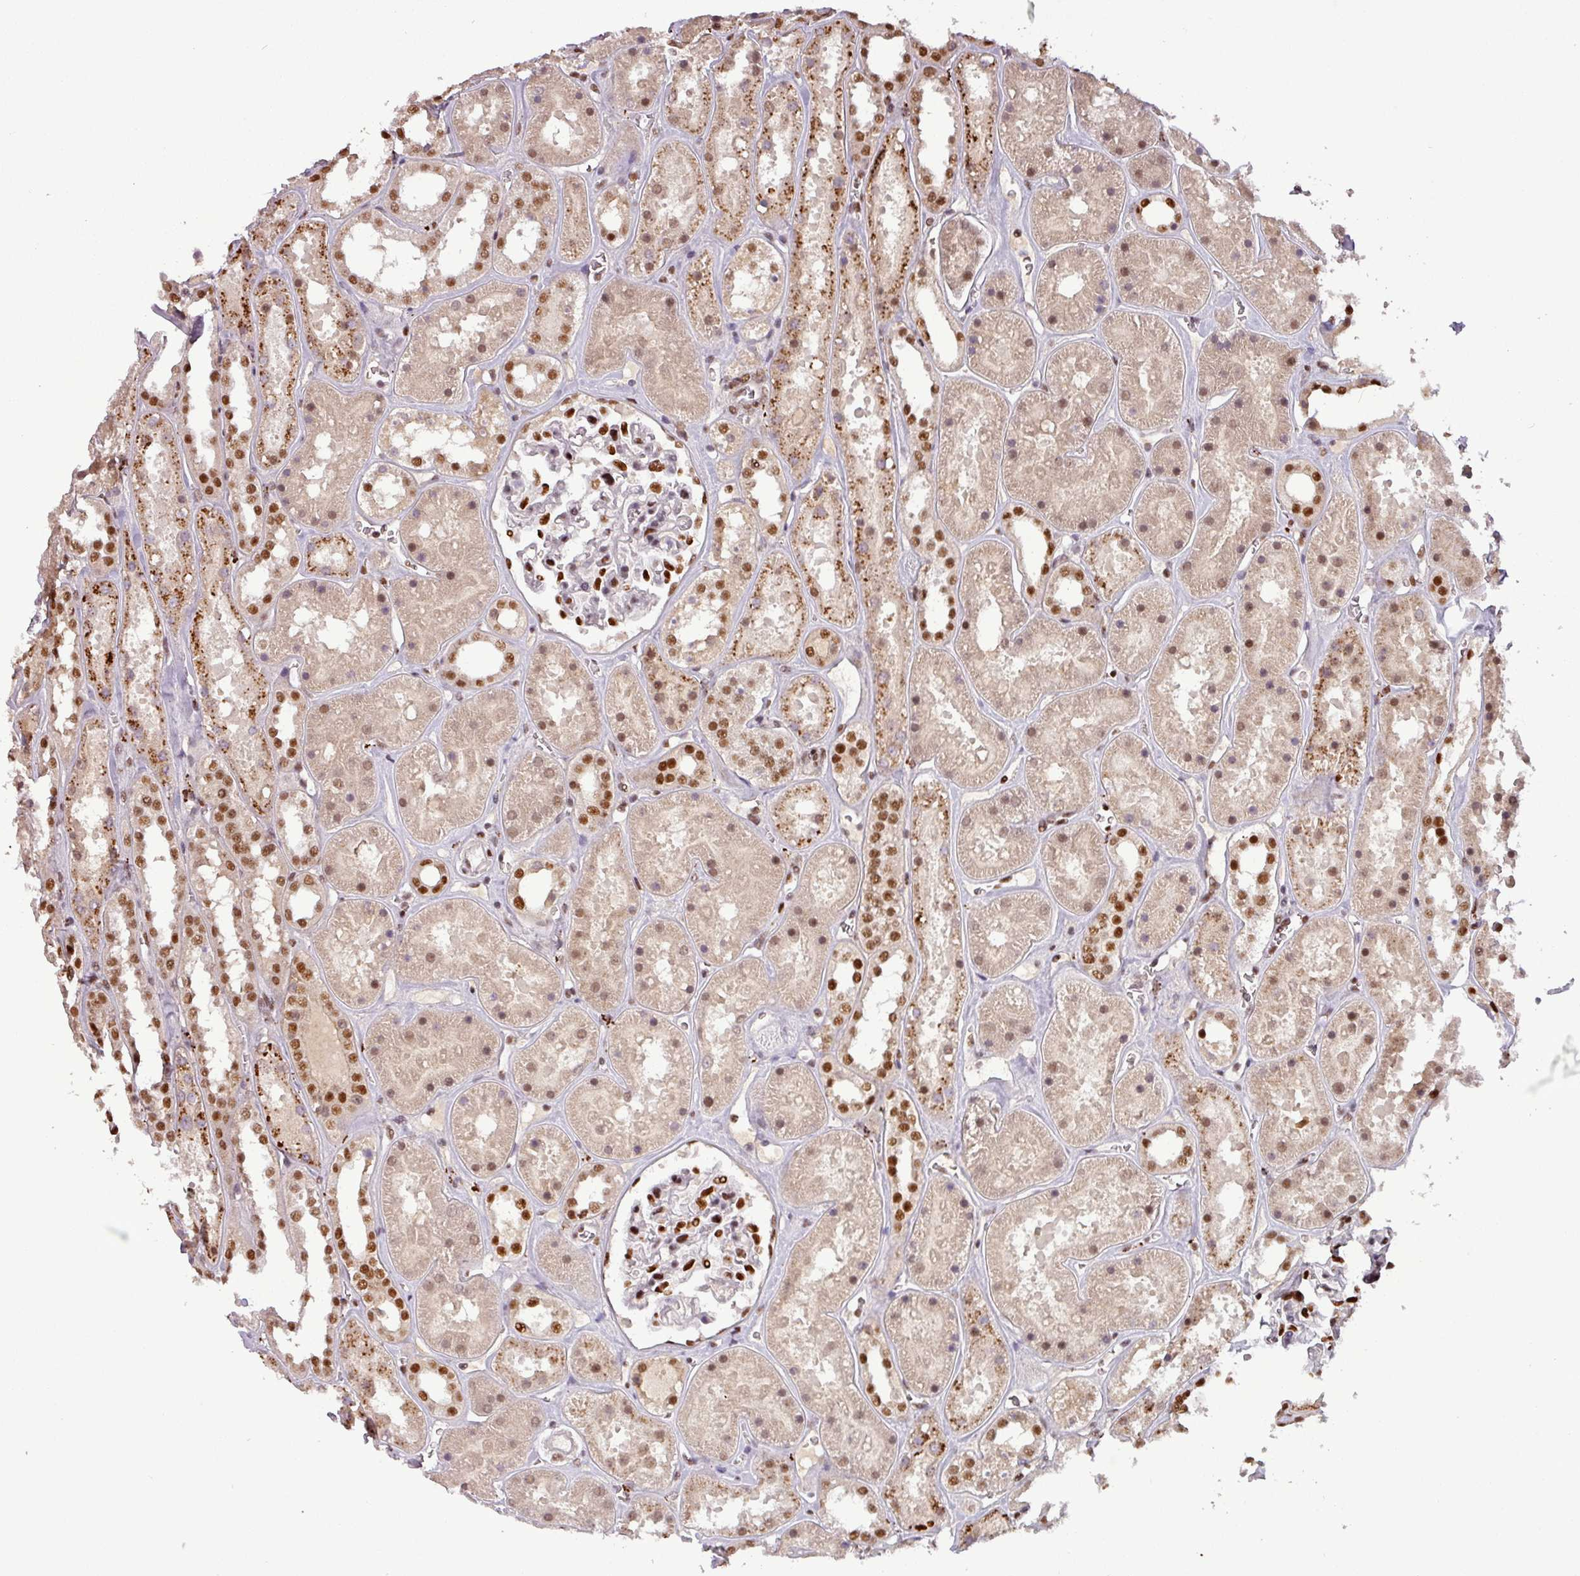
{"staining": {"intensity": "strong", "quantity": ">75%", "location": "nuclear"}, "tissue": "kidney", "cell_type": "Cells in glomeruli", "image_type": "normal", "snomed": [{"axis": "morphology", "description": "Normal tissue, NOS"}, {"axis": "topography", "description": "Kidney"}], "caption": "The image shows staining of normal kidney, revealing strong nuclear protein positivity (brown color) within cells in glomeruli.", "gene": "IRF2BPL", "patient": {"sex": "female", "age": 41}}